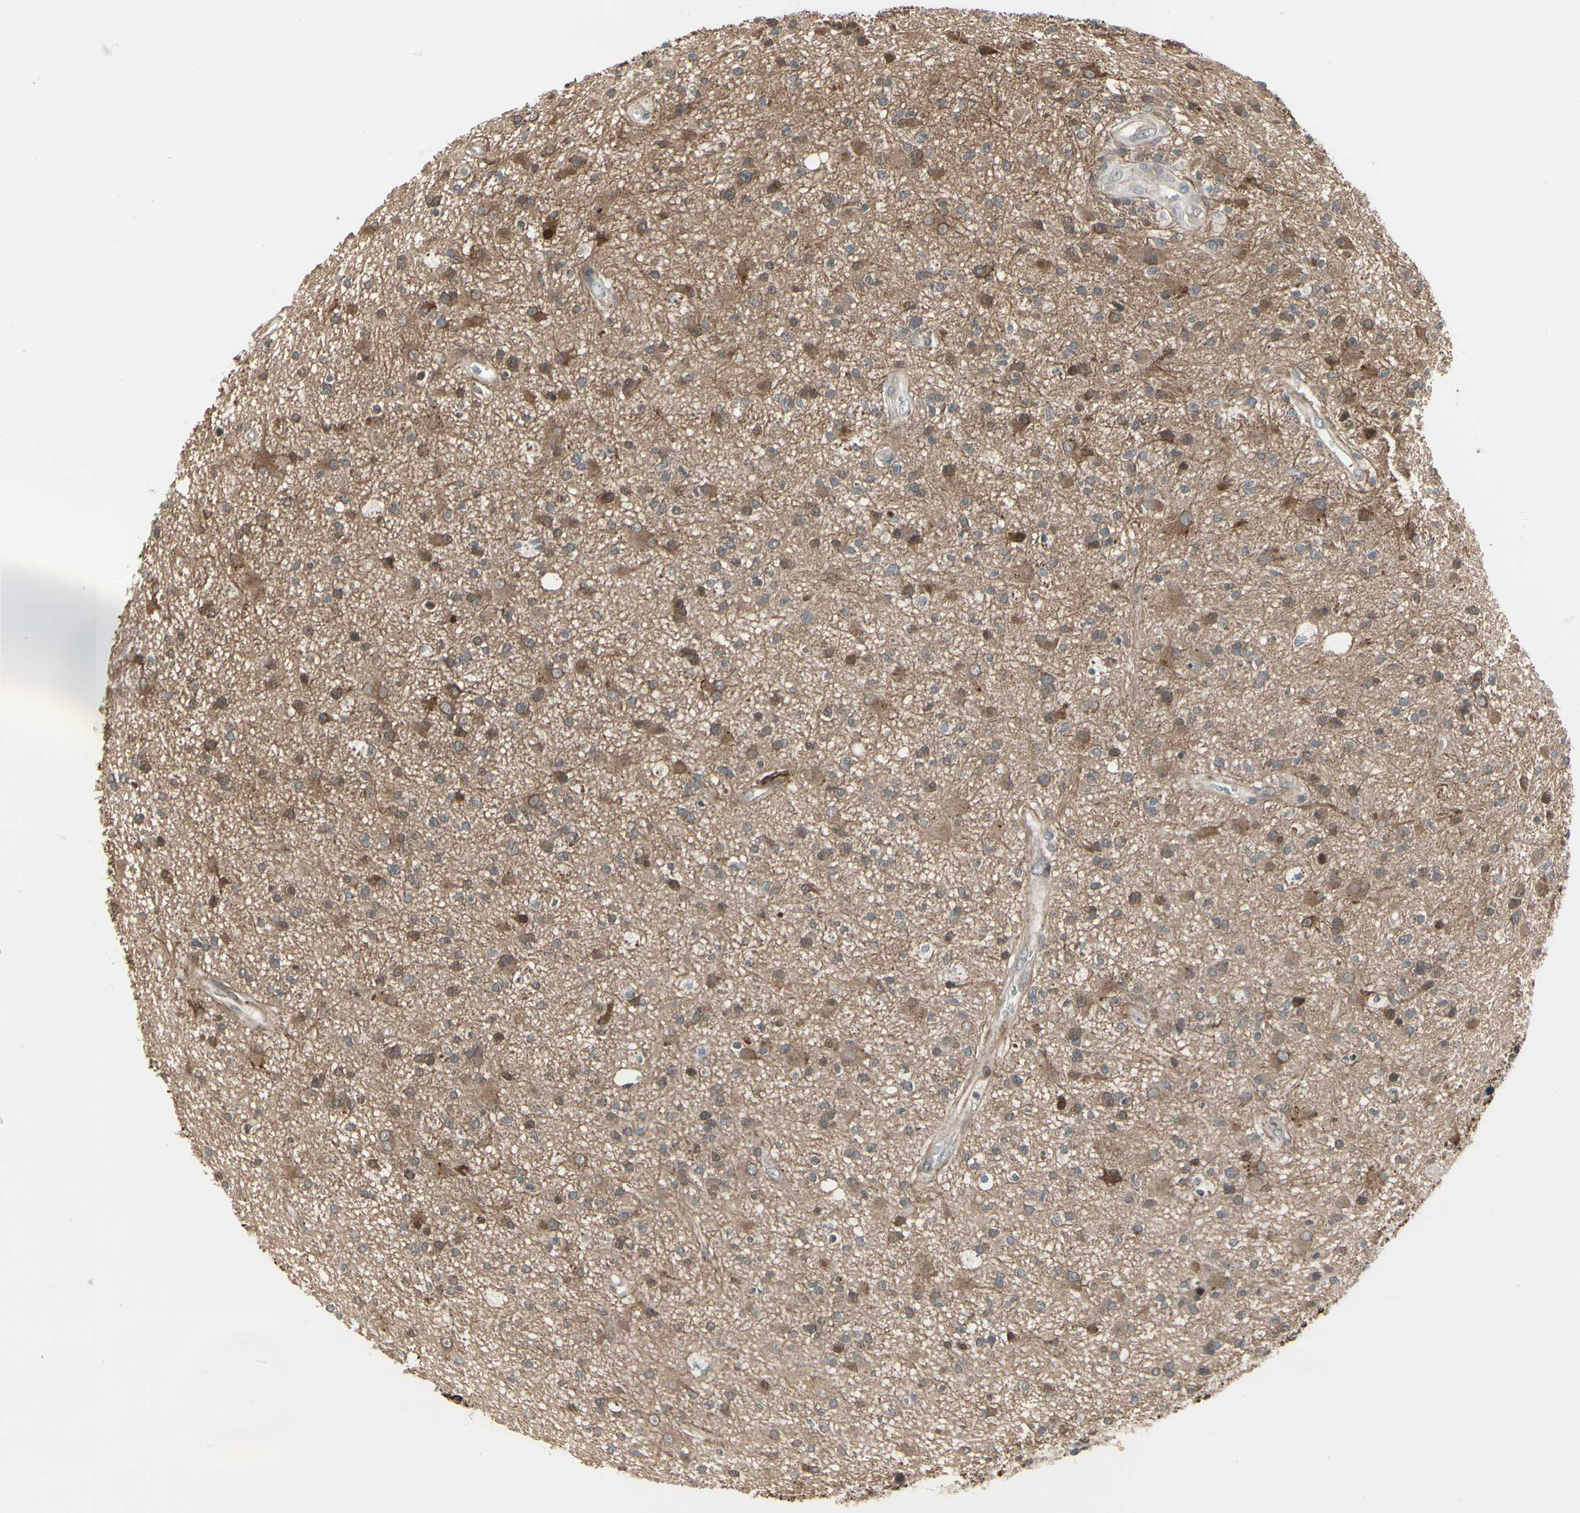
{"staining": {"intensity": "moderate", "quantity": ">75%", "location": "cytoplasmic/membranous"}, "tissue": "glioma", "cell_type": "Tumor cells", "image_type": "cancer", "snomed": [{"axis": "morphology", "description": "Glioma, malignant, High grade"}, {"axis": "topography", "description": "Brain"}], "caption": "Immunohistochemical staining of glioma displays moderate cytoplasmic/membranous protein expression in approximately >75% of tumor cells.", "gene": "IGFBP6", "patient": {"sex": "male", "age": 33}}